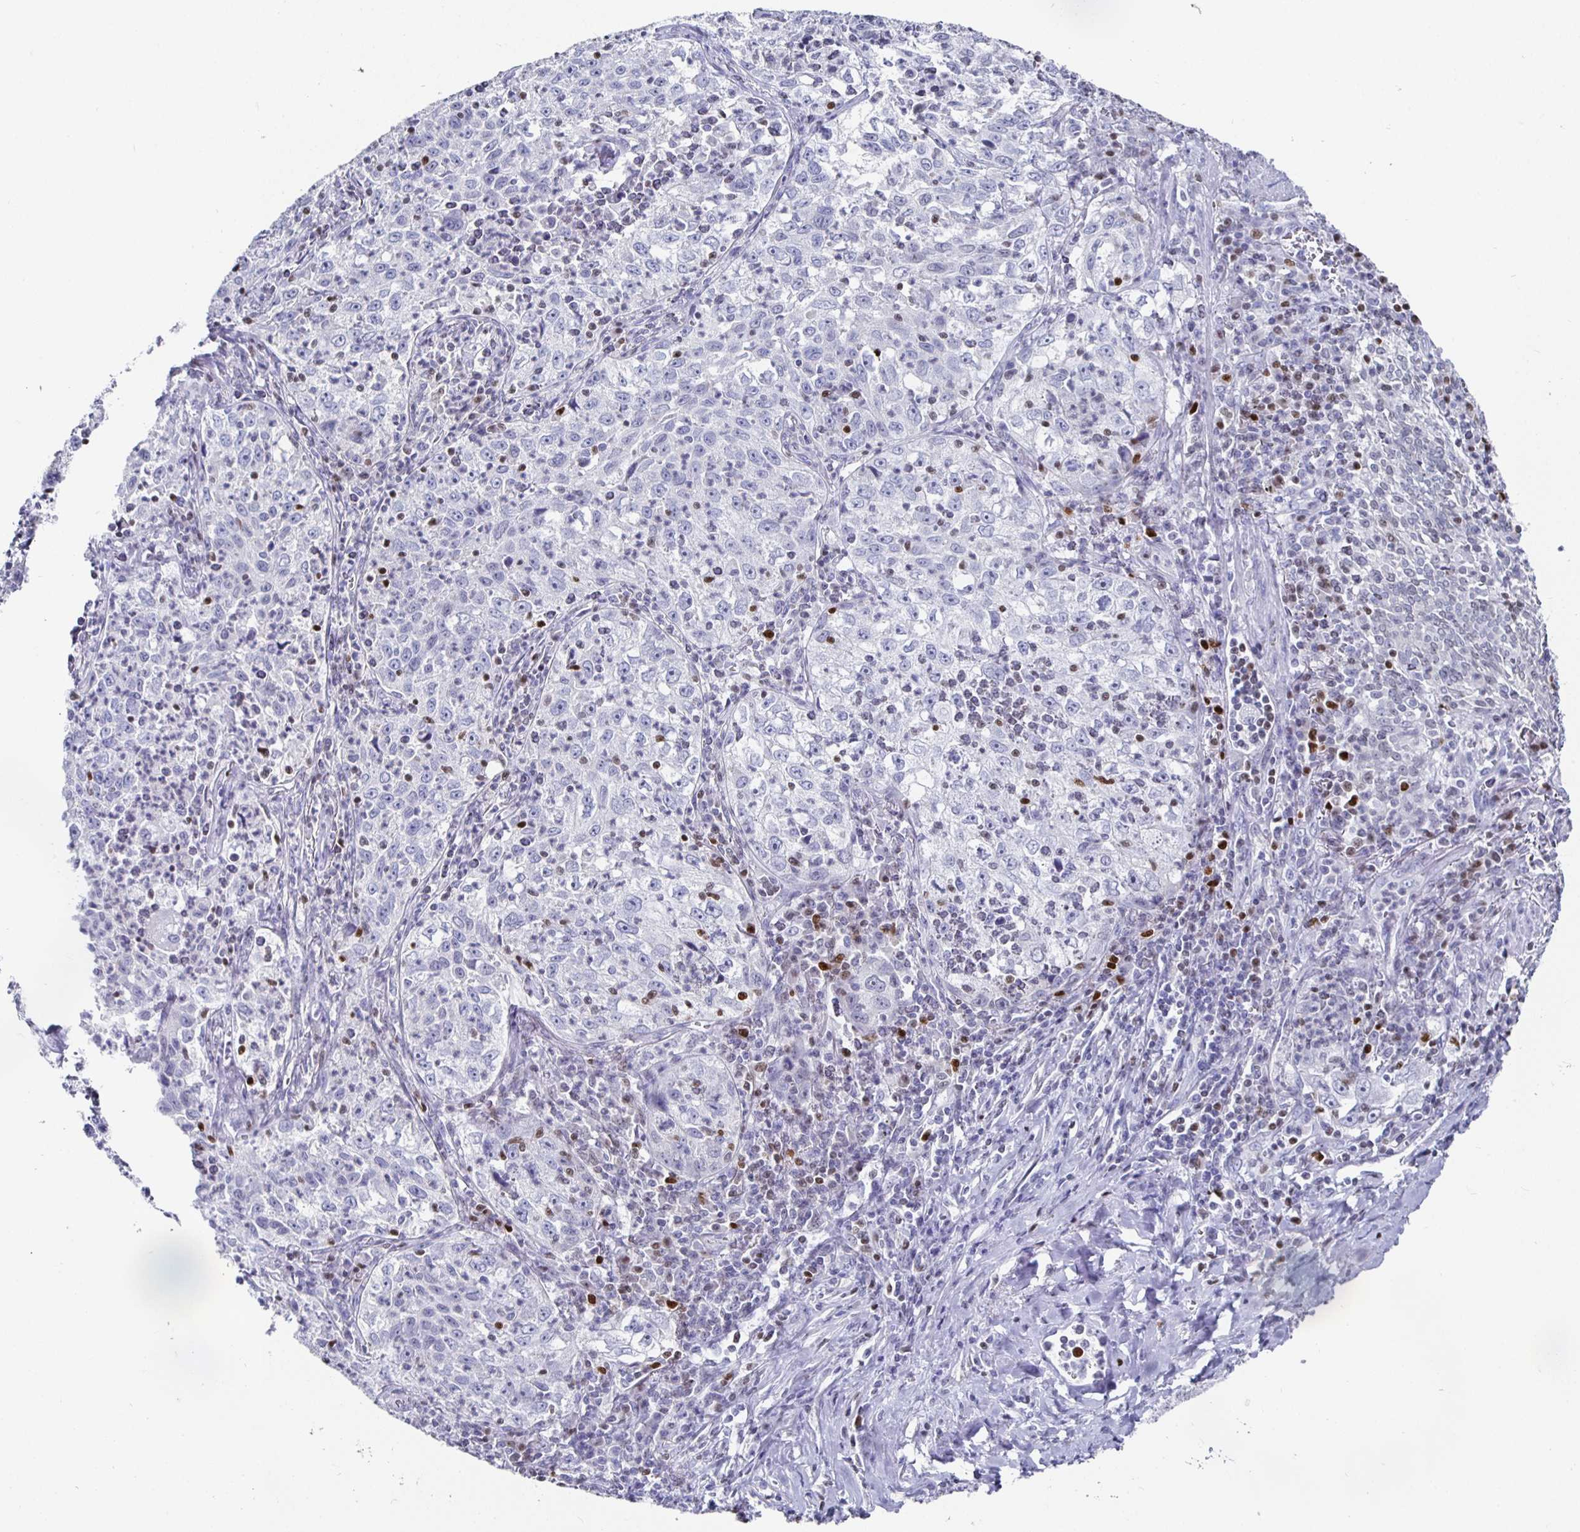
{"staining": {"intensity": "negative", "quantity": "none", "location": "none"}, "tissue": "lung cancer", "cell_type": "Tumor cells", "image_type": "cancer", "snomed": [{"axis": "morphology", "description": "Squamous cell carcinoma, NOS"}, {"axis": "topography", "description": "Lung"}], "caption": "Tumor cells show no significant protein staining in lung cancer (squamous cell carcinoma).", "gene": "RUNX2", "patient": {"sex": "male", "age": 71}}